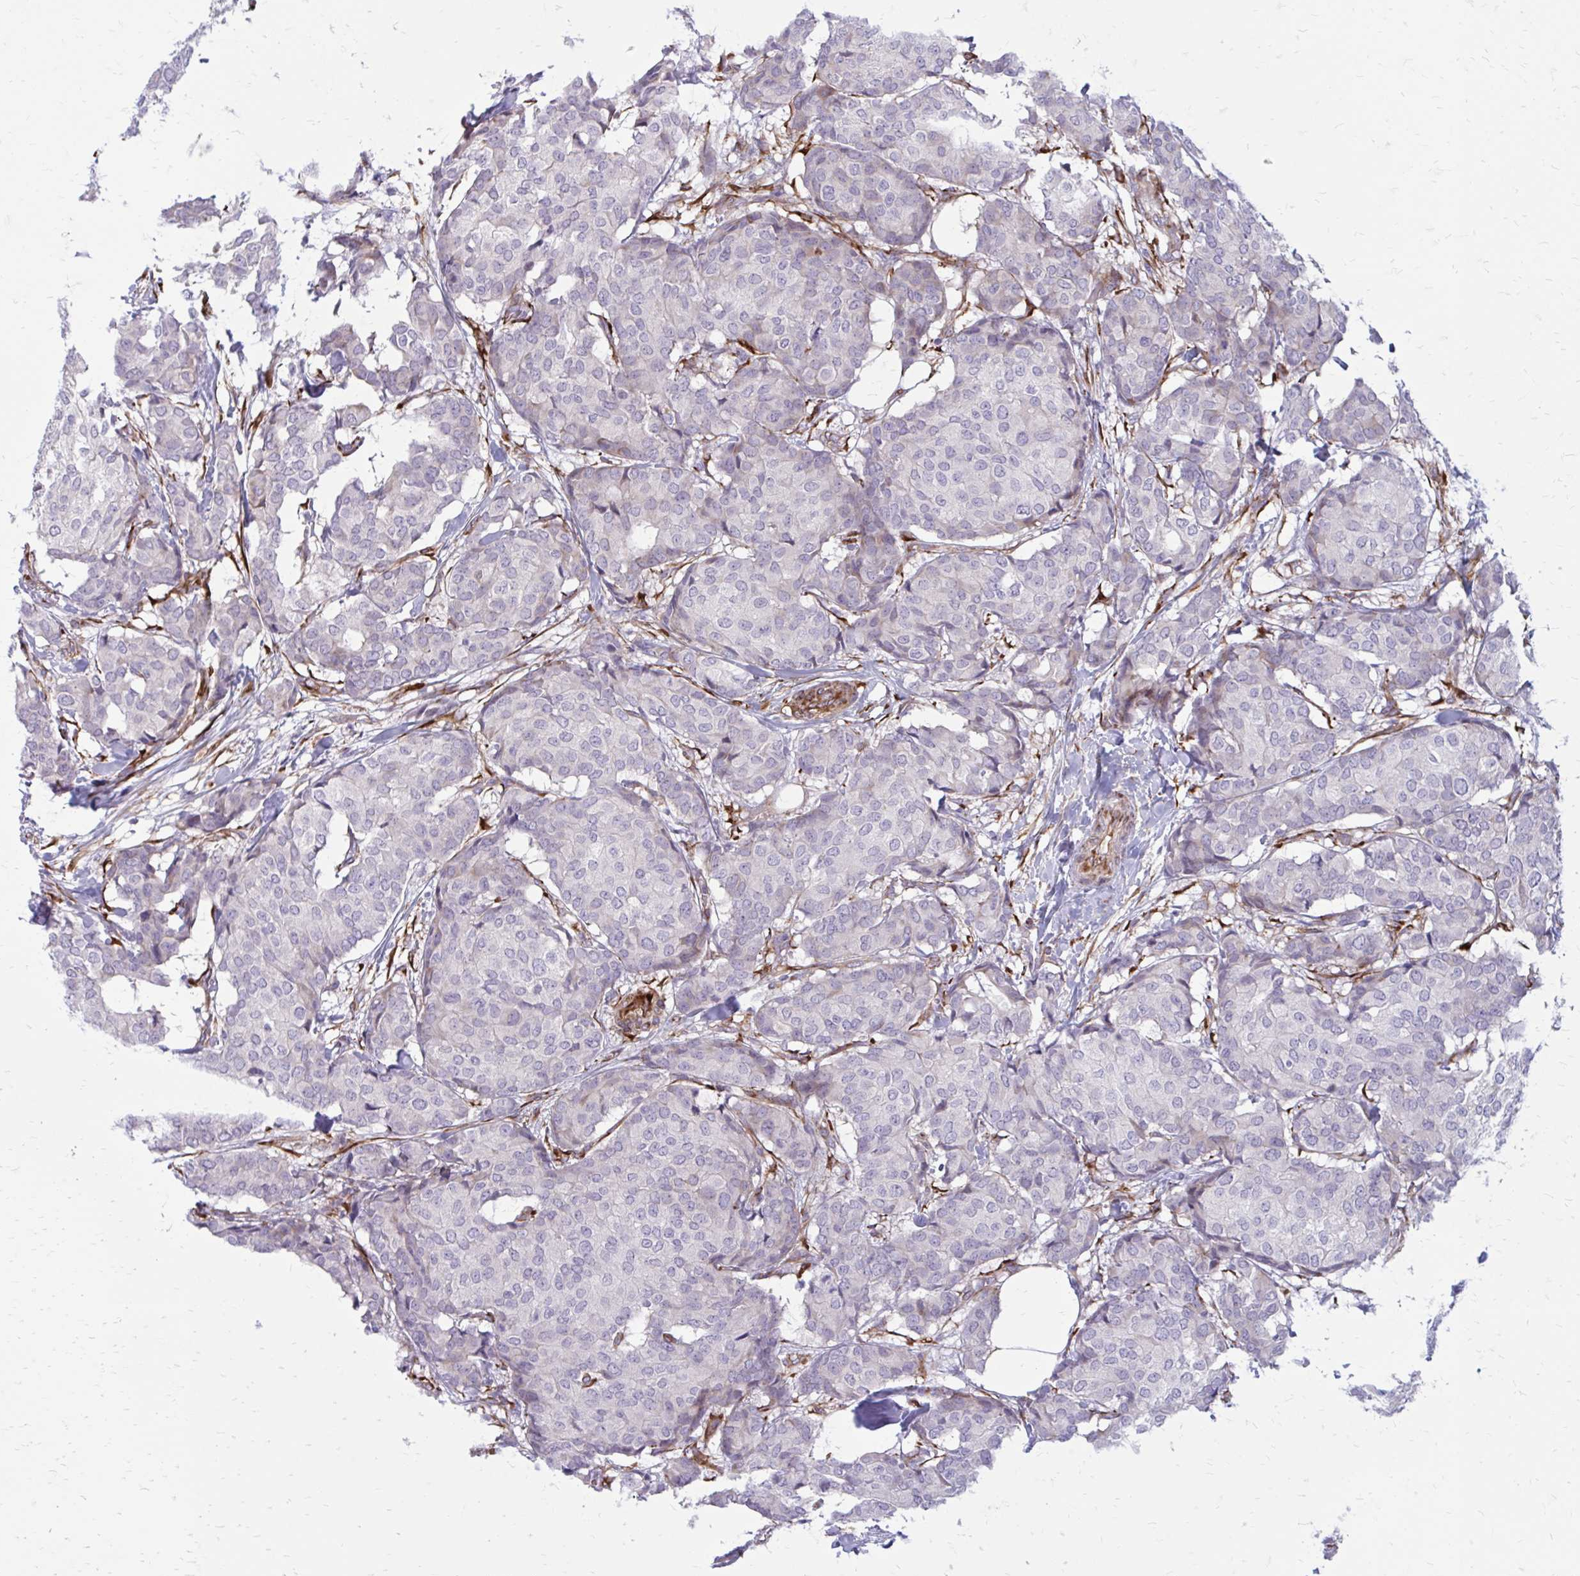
{"staining": {"intensity": "negative", "quantity": "none", "location": "none"}, "tissue": "breast cancer", "cell_type": "Tumor cells", "image_type": "cancer", "snomed": [{"axis": "morphology", "description": "Duct carcinoma"}, {"axis": "topography", "description": "Breast"}], "caption": "Breast infiltrating ductal carcinoma was stained to show a protein in brown. There is no significant staining in tumor cells.", "gene": "BEND5", "patient": {"sex": "female", "age": 75}}